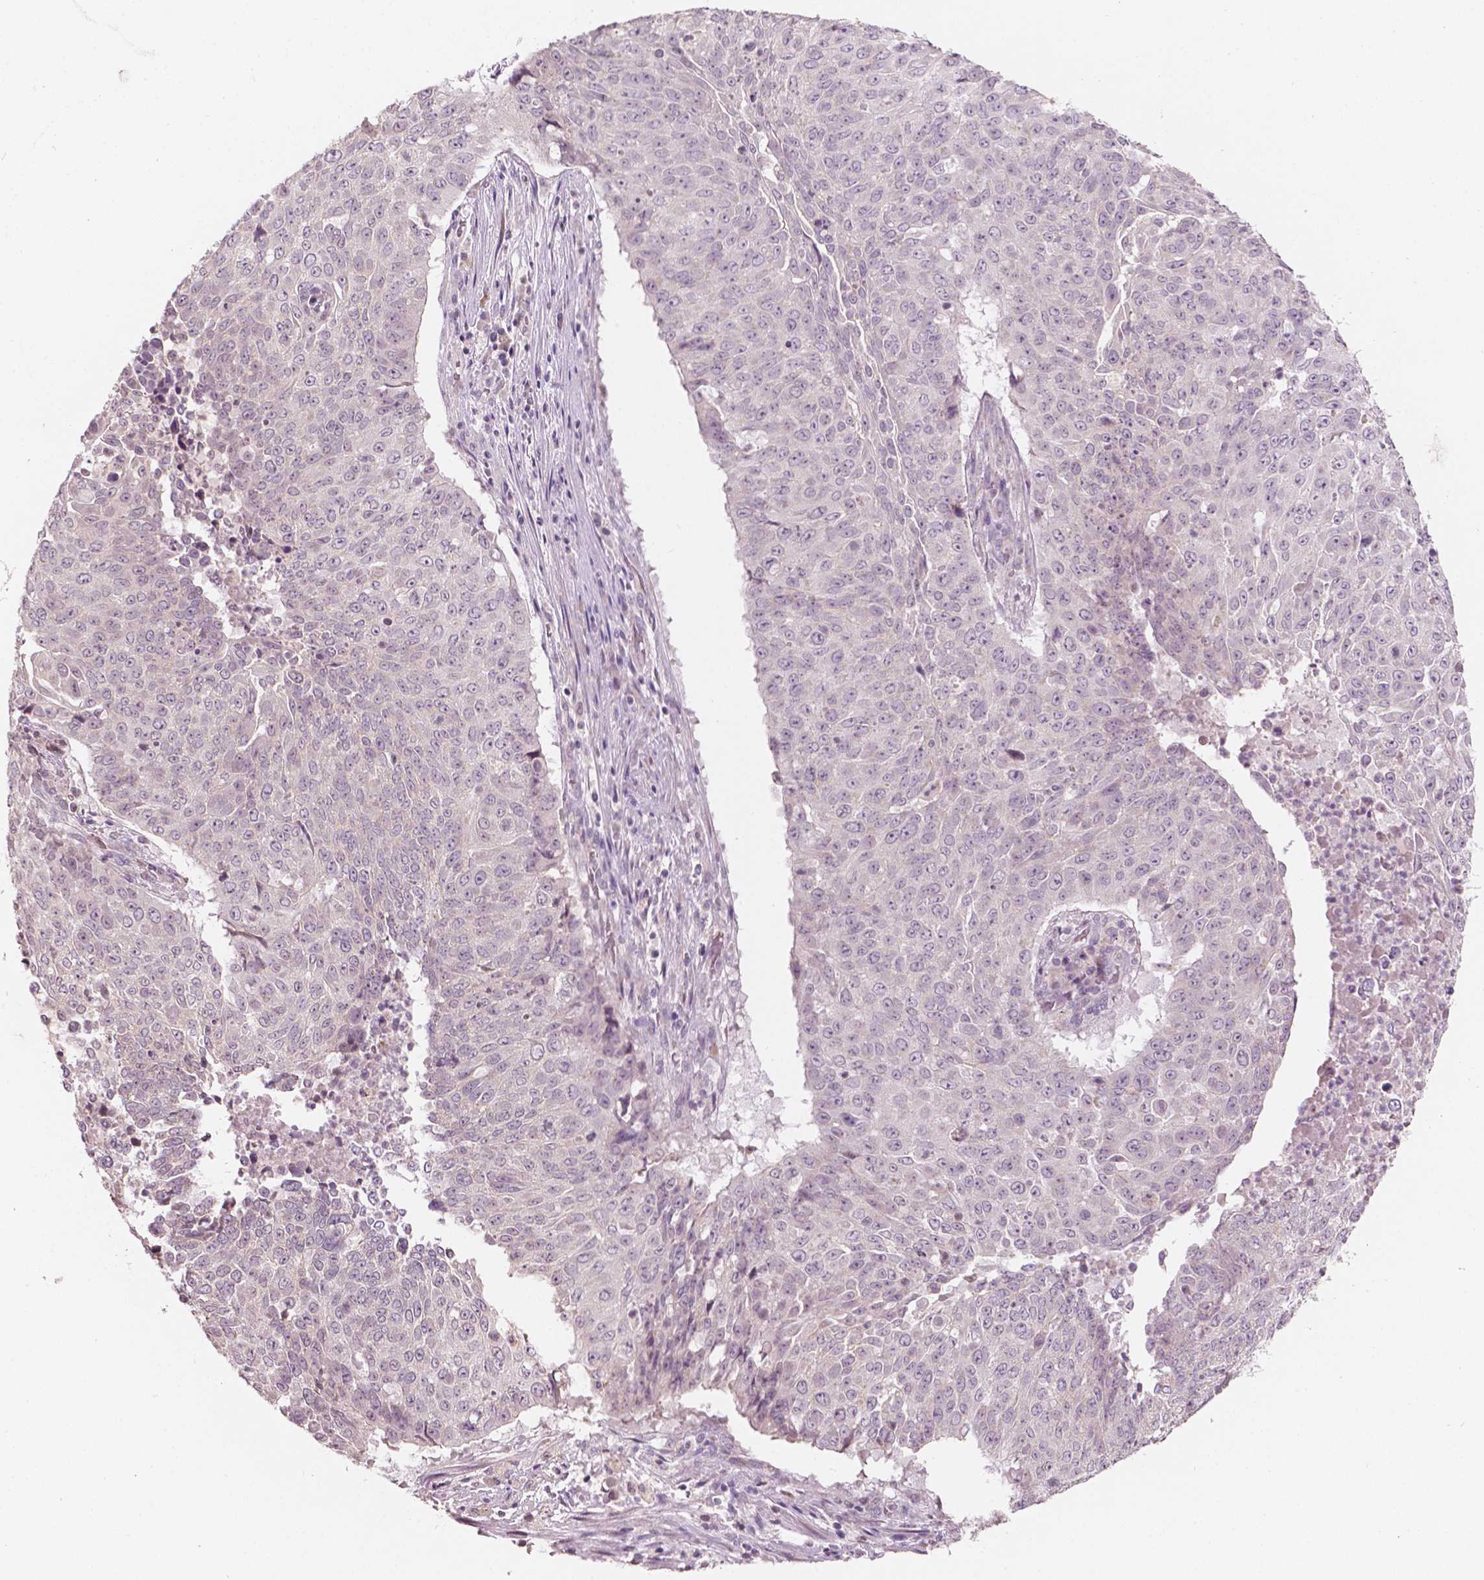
{"staining": {"intensity": "negative", "quantity": "none", "location": "none"}, "tissue": "lung cancer", "cell_type": "Tumor cells", "image_type": "cancer", "snomed": [{"axis": "morphology", "description": "Normal tissue, NOS"}, {"axis": "morphology", "description": "Squamous cell carcinoma, NOS"}, {"axis": "topography", "description": "Bronchus"}, {"axis": "topography", "description": "Lung"}], "caption": "Immunohistochemistry (IHC) of lung cancer reveals no positivity in tumor cells. The staining was performed using DAB (3,3'-diaminobenzidine) to visualize the protein expression in brown, while the nuclei were stained in blue with hematoxylin (Magnification: 20x).", "gene": "NOS1AP", "patient": {"sex": "male", "age": 64}}